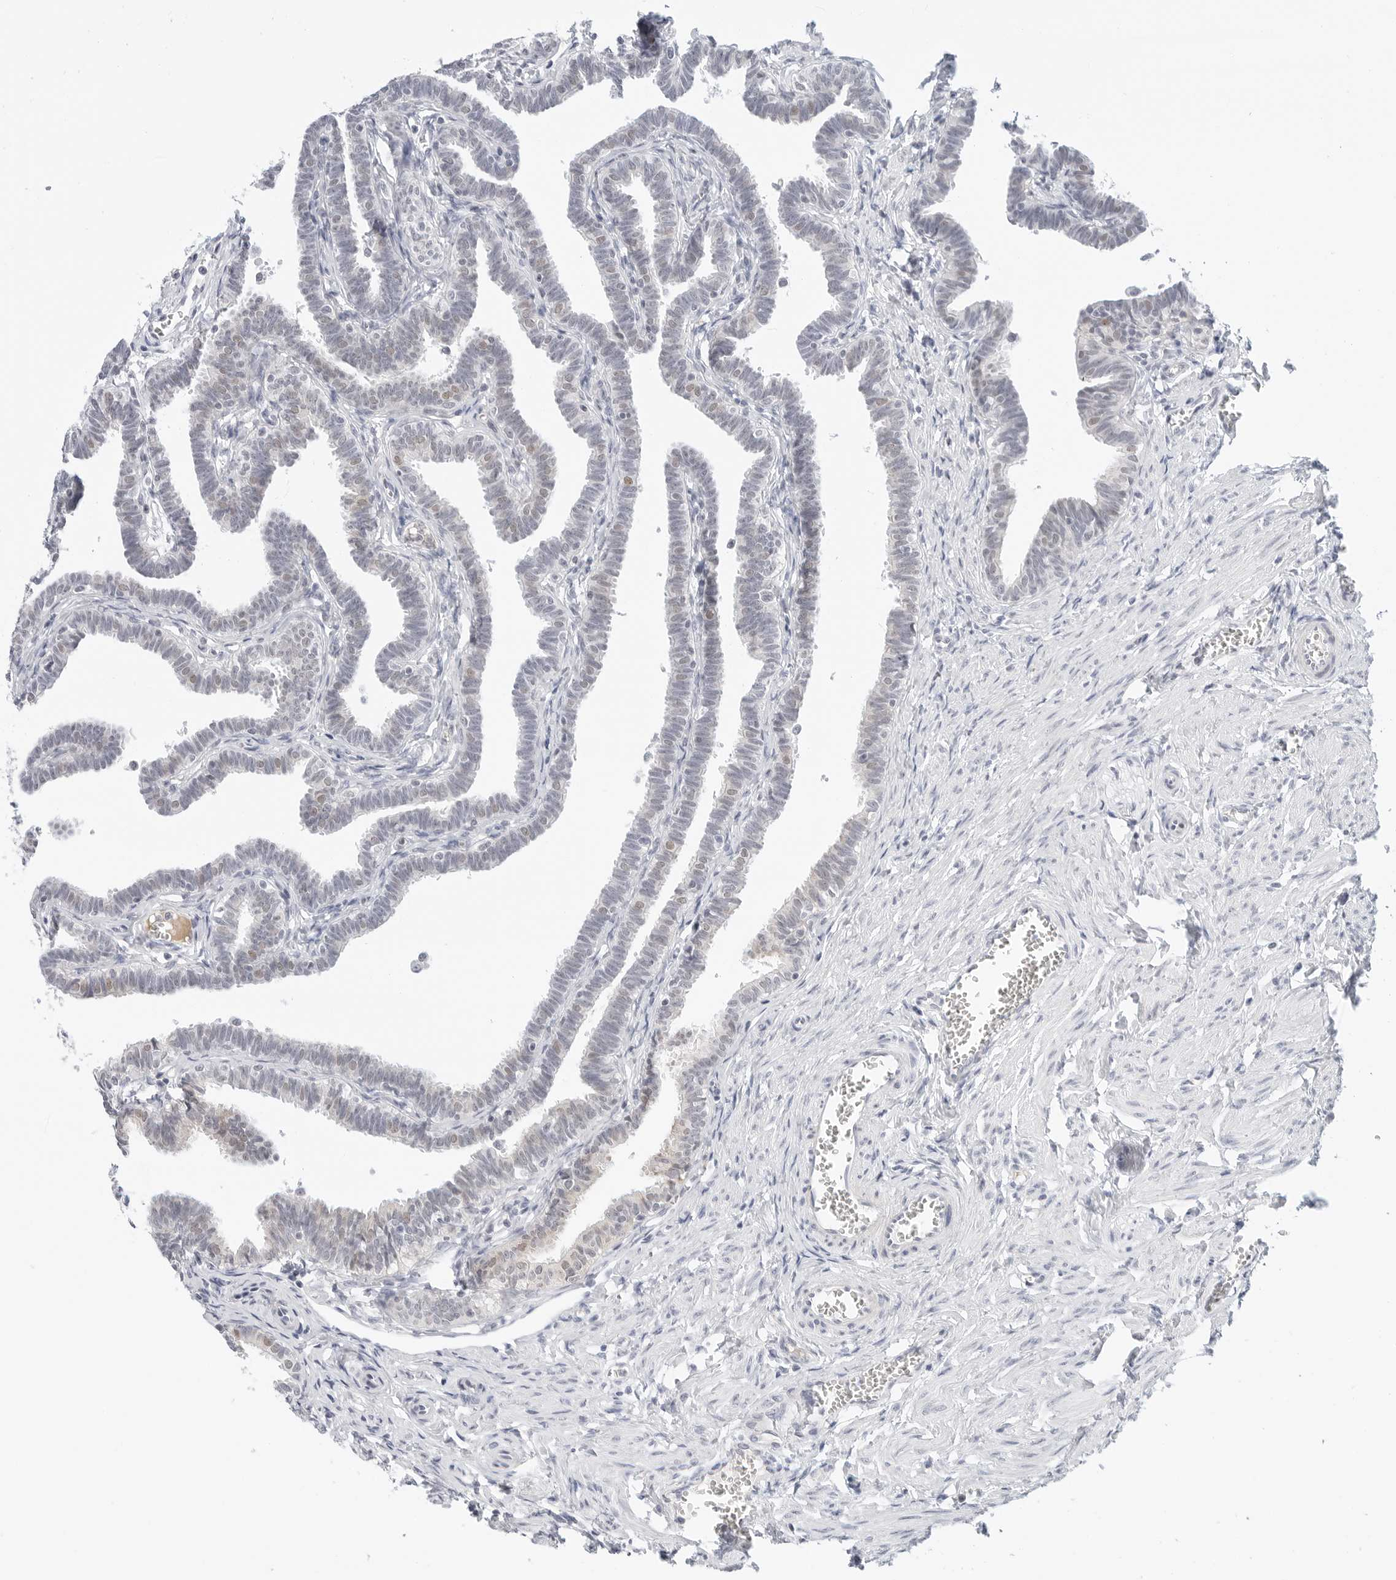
{"staining": {"intensity": "moderate", "quantity": "<25%", "location": "cytoplasmic/membranous"}, "tissue": "fallopian tube", "cell_type": "Glandular cells", "image_type": "normal", "snomed": [{"axis": "morphology", "description": "Normal tissue, NOS"}, {"axis": "topography", "description": "Fallopian tube"}, {"axis": "topography", "description": "Ovary"}], "caption": "IHC micrograph of benign fallopian tube: human fallopian tube stained using immunohistochemistry (IHC) reveals low levels of moderate protein expression localized specifically in the cytoplasmic/membranous of glandular cells, appearing as a cytoplasmic/membranous brown color.", "gene": "TSEN2", "patient": {"sex": "female", "age": 23}}